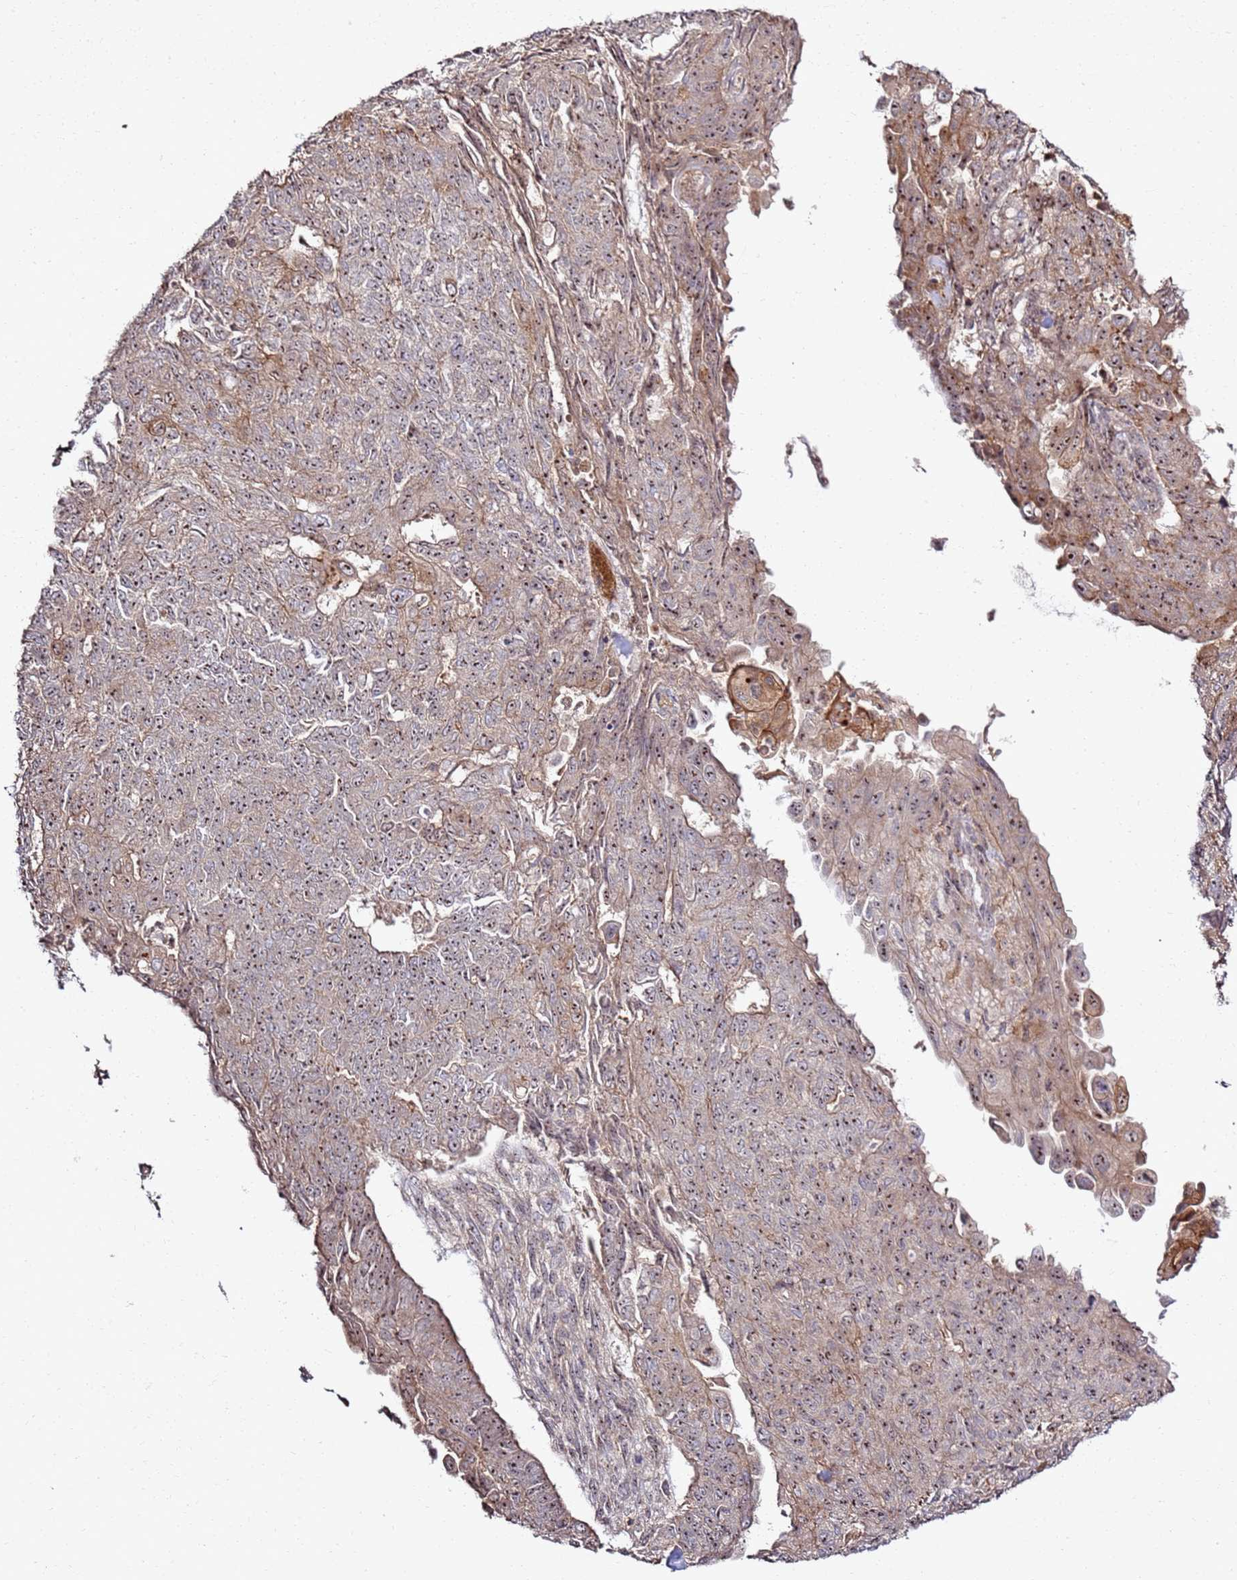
{"staining": {"intensity": "moderate", "quantity": "<25%", "location": "cytoplasmic/membranous,nuclear"}, "tissue": "endometrial cancer", "cell_type": "Tumor cells", "image_type": "cancer", "snomed": [{"axis": "morphology", "description": "Adenocarcinoma, NOS"}, {"axis": "topography", "description": "Endometrium"}], "caption": "Immunohistochemistry image of human endometrial cancer (adenocarcinoma) stained for a protein (brown), which reveals low levels of moderate cytoplasmic/membranous and nuclear positivity in about <25% of tumor cells.", "gene": "CNPY1", "patient": {"sex": "female", "age": 32}}